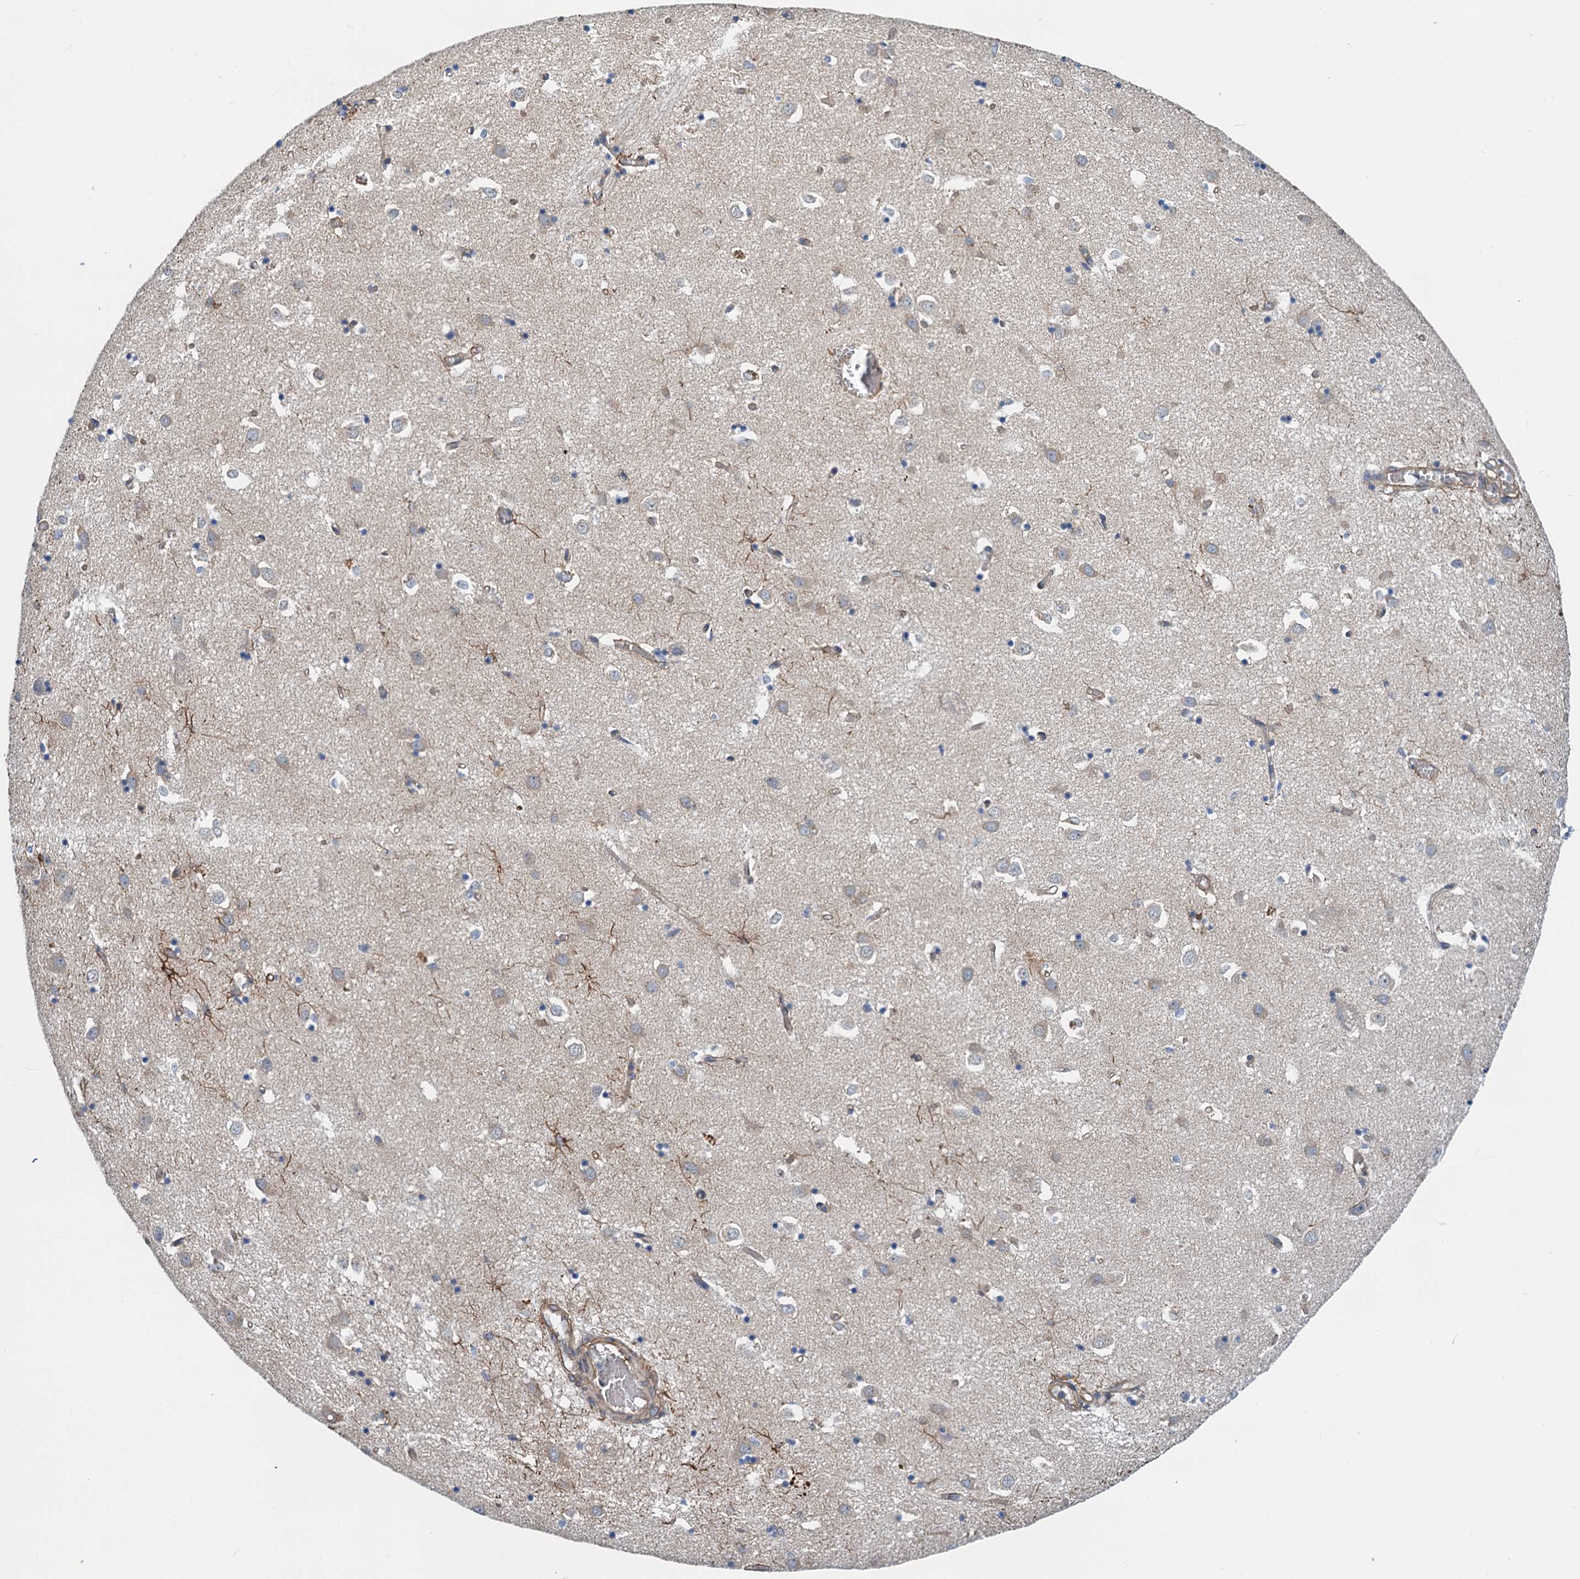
{"staining": {"intensity": "moderate", "quantity": "25%-75%", "location": "cytoplasmic/membranous"}, "tissue": "caudate", "cell_type": "Glial cells", "image_type": "normal", "snomed": [{"axis": "morphology", "description": "Normal tissue, NOS"}, {"axis": "topography", "description": "Lateral ventricle wall"}], "caption": "Caudate stained with DAB IHC reveals medium levels of moderate cytoplasmic/membranous expression in approximately 25%-75% of glial cells.", "gene": "ROGDI", "patient": {"sex": "male", "age": 70}}